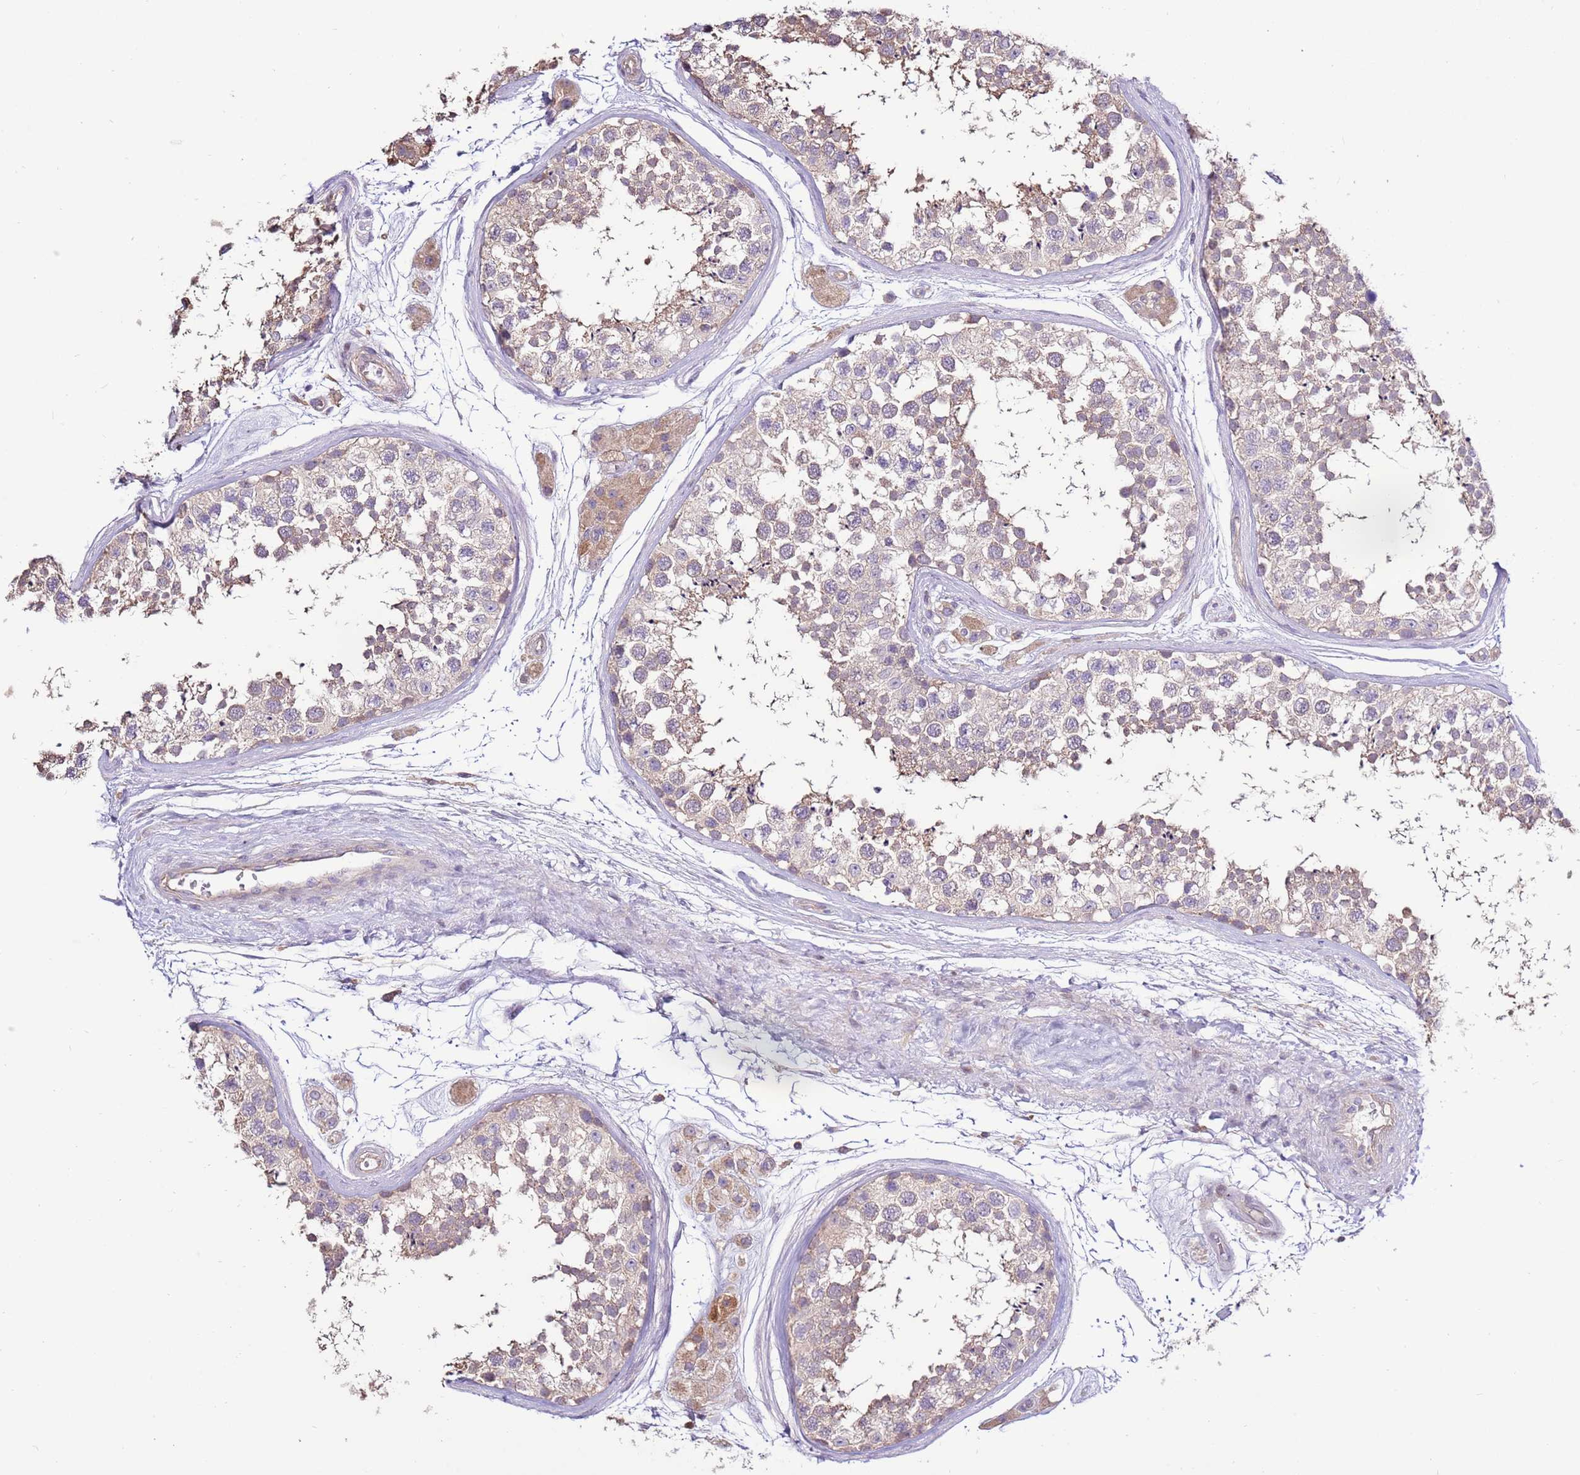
{"staining": {"intensity": "weak", "quantity": "25%-75%", "location": "cytoplasmic/membranous"}, "tissue": "testis", "cell_type": "Cells in seminiferous ducts", "image_type": "normal", "snomed": [{"axis": "morphology", "description": "Normal tissue, NOS"}, {"axis": "topography", "description": "Testis"}], "caption": "Immunohistochemistry micrograph of unremarkable testis: testis stained using immunohistochemistry demonstrates low levels of weak protein expression localized specifically in the cytoplasmic/membranous of cells in seminiferous ducts, appearing as a cytoplasmic/membranous brown color.", "gene": "EVA1B", "patient": {"sex": "male", "age": 56}}